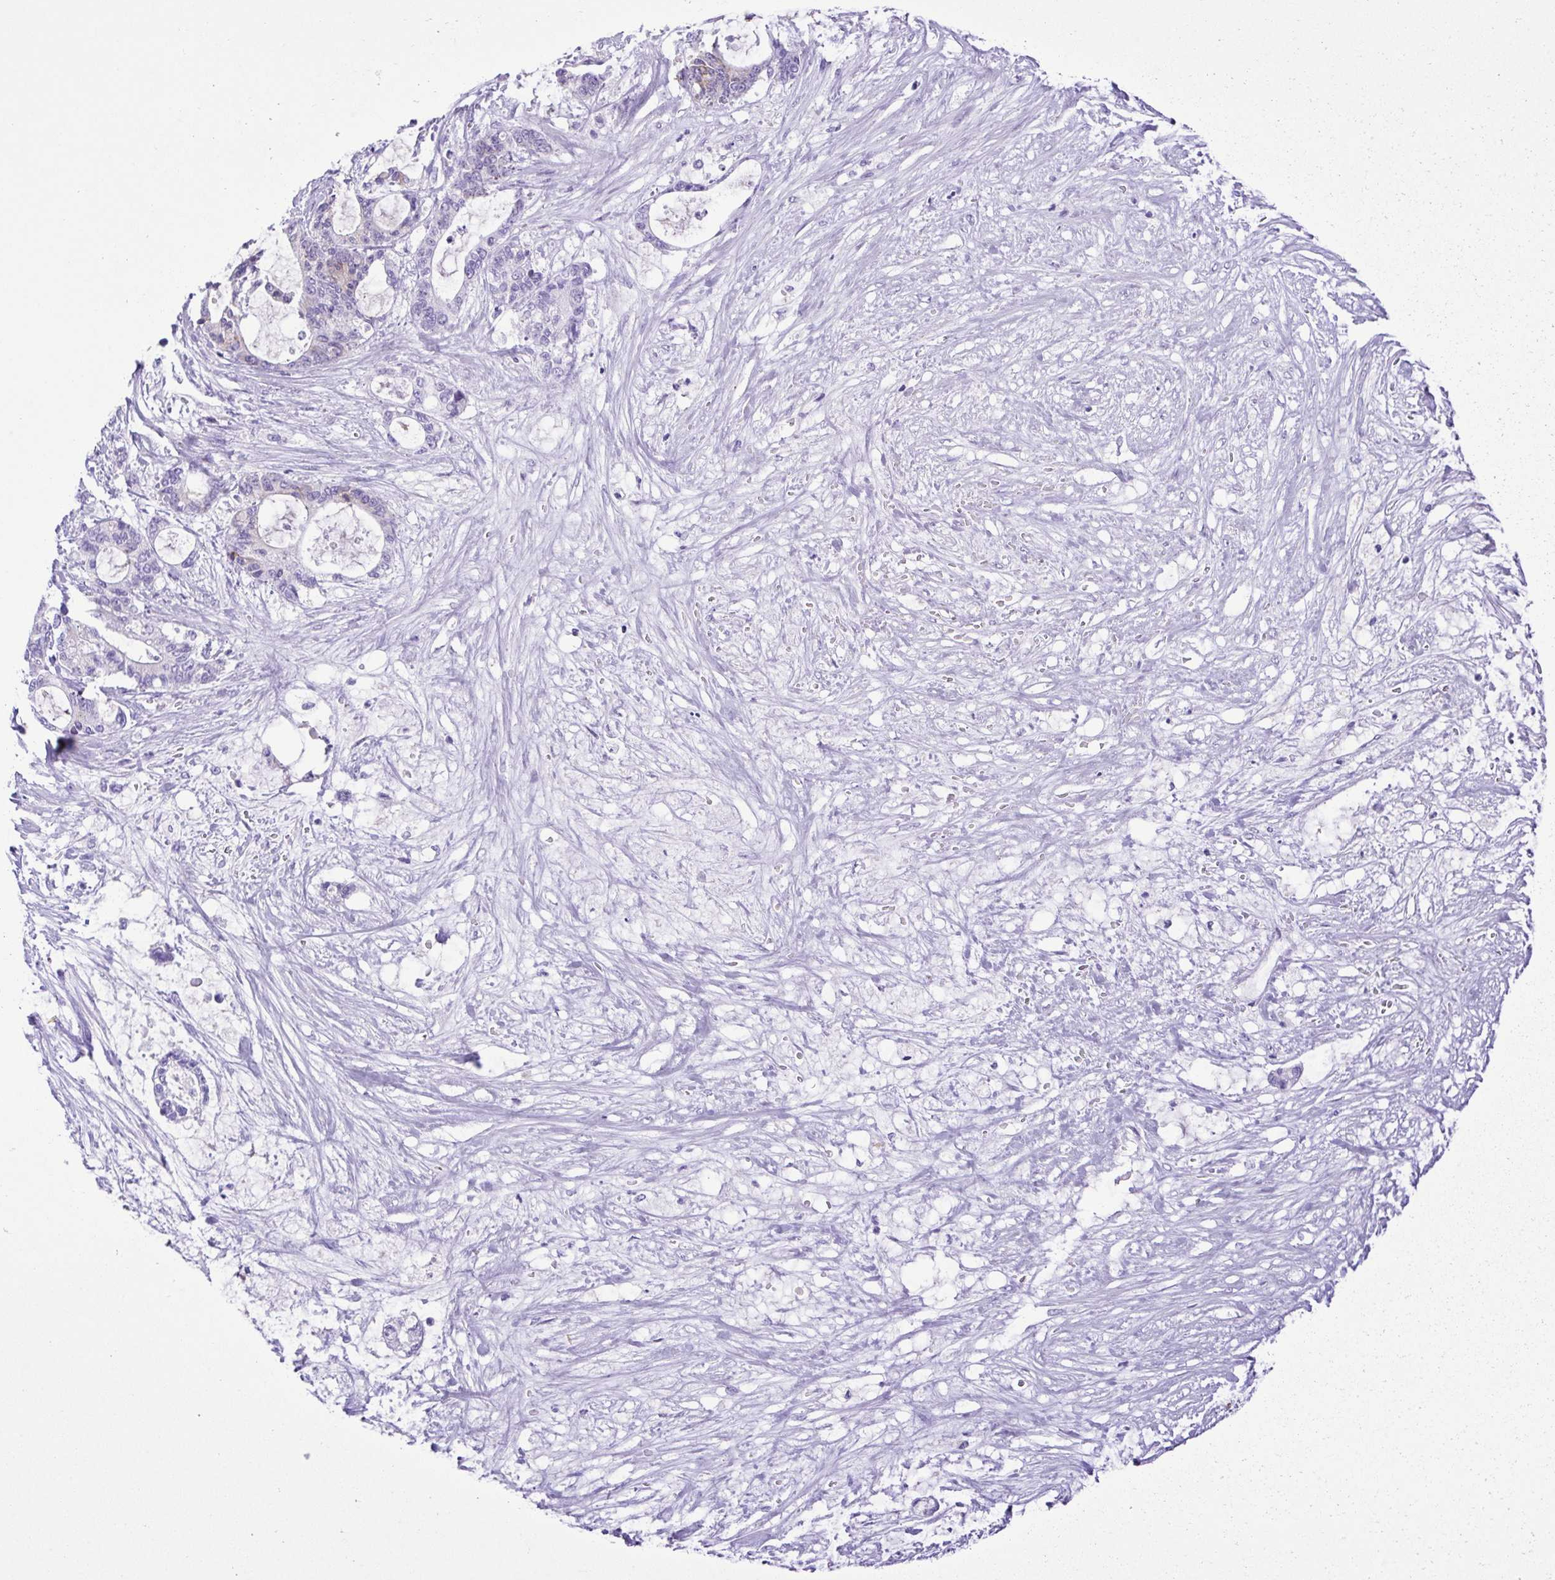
{"staining": {"intensity": "negative", "quantity": "none", "location": "none"}, "tissue": "liver cancer", "cell_type": "Tumor cells", "image_type": "cancer", "snomed": [{"axis": "morphology", "description": "Normal tissue, NOS"}, {"axis": "morphology", "description": "Cholangiocarcinoma"}, {"axis": "topography", "description": "Liver"}, {"axis": "topography", "description": "Peripheral nerve tissue"}], "caption": "The photomicrograph exhibits no significant positivity in tumor cells of liver cancer.", "gene": "PAK3", "patient": {"sex": "female", "age": 73}}